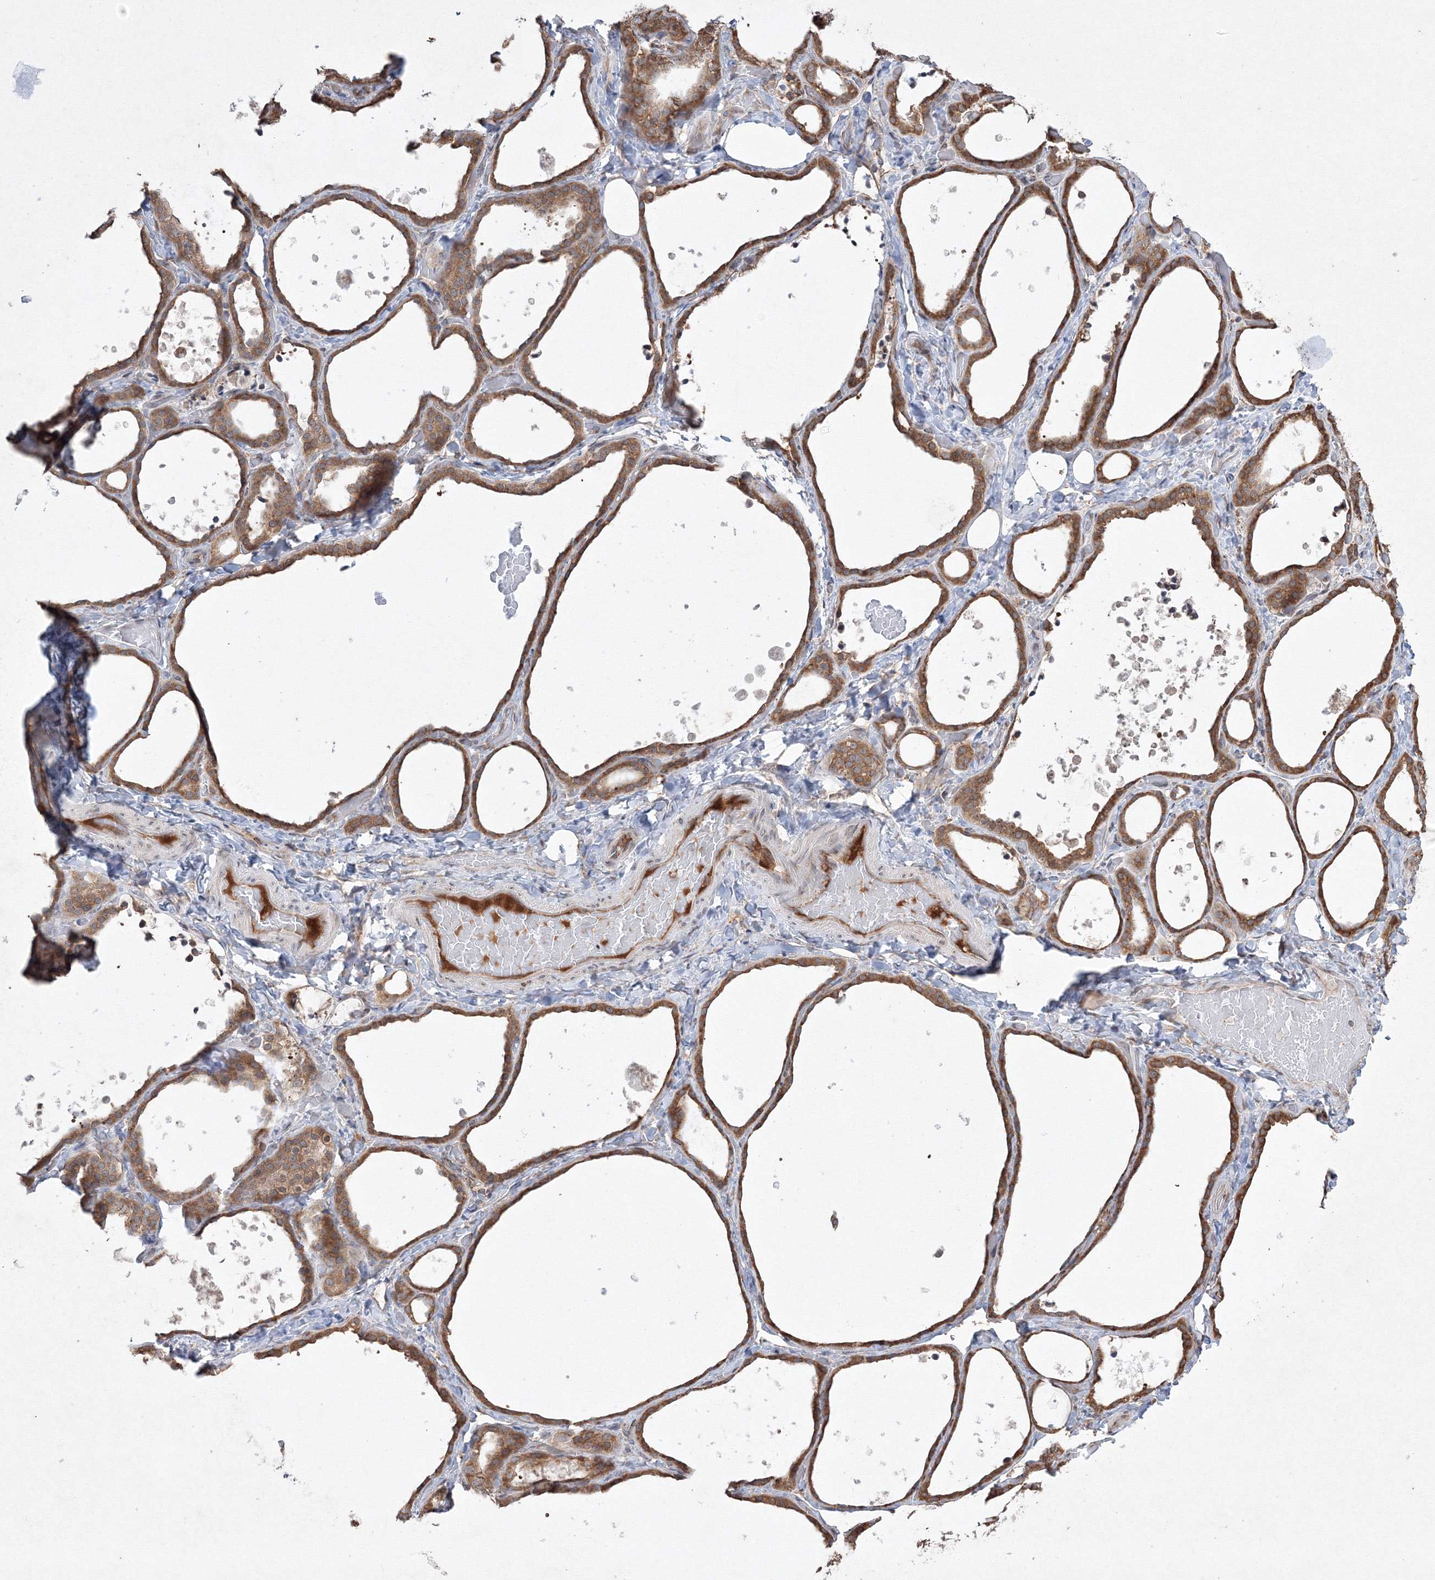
{"staining": {"intensity": "moderate", "quantity": ">75%", "location": "cytoplasmic/membranous"}, "tissue": "thyroid gland", "cell_type": "Glandular cells", "image_type": "normal", "snomed": [{"axis": "morphology", "description": "Normal tissue, NOS"}, {"axis": "topography", "description": "Thyroid gland"}], "caption": "Approximately >75% of glandular cells in normal human thyroid gland show moderate cytoplasmic/membranous protein staining as visualized by brown immunohistochemical staining.", "gene": "FBXL8", "patient": {"sex": "female", "age": 44}}